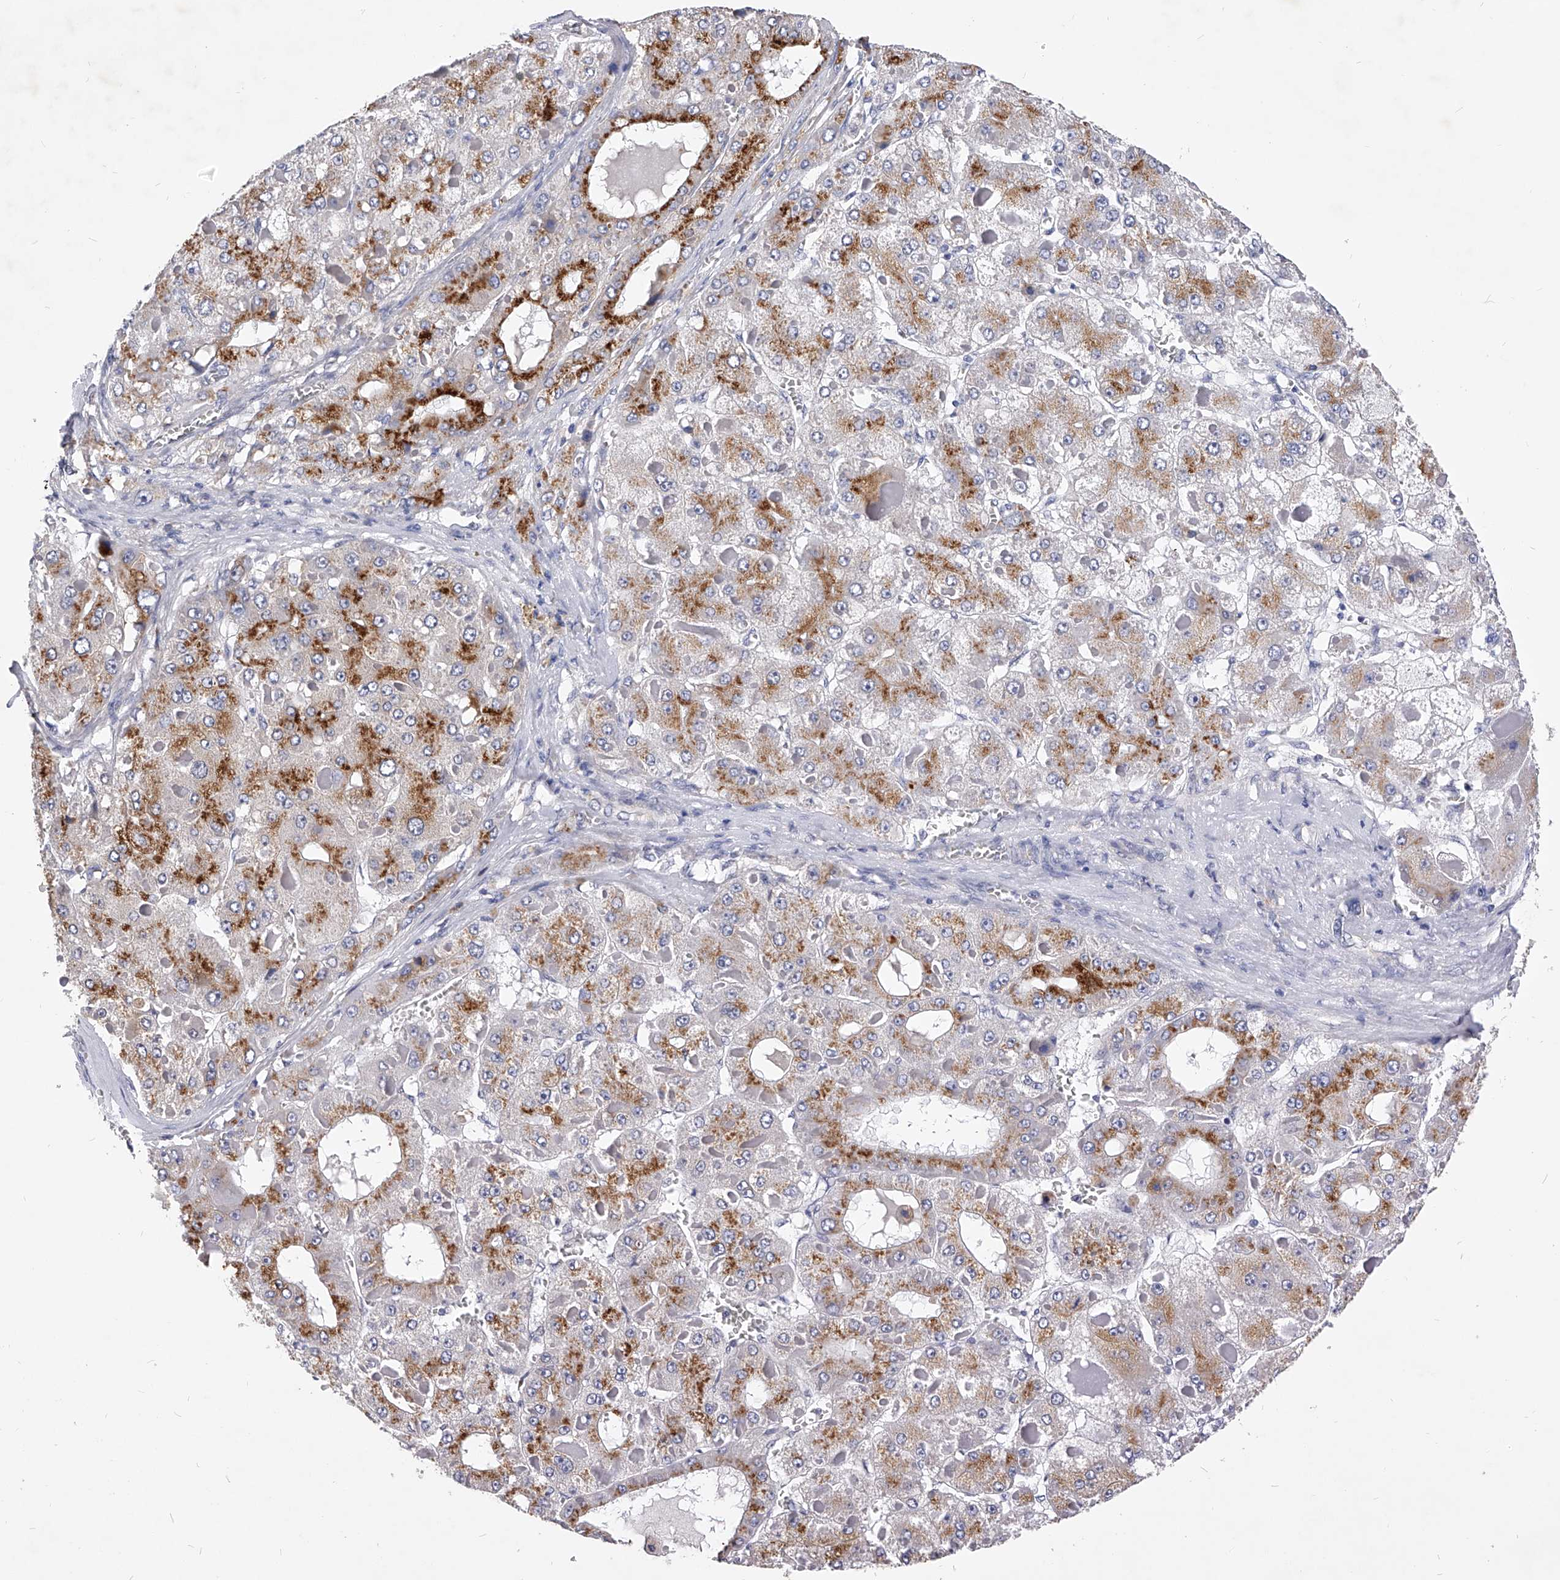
{"staining": {"intensity": "moderate", "quantity": ">75%", "location": "cytoplasmic/membranous"}, "tissue": "liver cancer", "cell_type": "Tumor cells", "image_type": "cancer", "snomed": [{"axis": "morphology", "description": "Carcinoma, Hepatocellular, NOS"}, {"axis": "topography", "description": "Liver"}], "caption": "Protein expression by IHC exhibits moderate cytoplasmic/membranous staining in about >75% of tumor cells in liver cancer. The protein of interest is stained brown, and the nuclei are stained in blue (DAB IHC with brightfield microscopy, high magnification).", "gene": "ZNF529", "patient": {"sex": "female", "age": 73}}